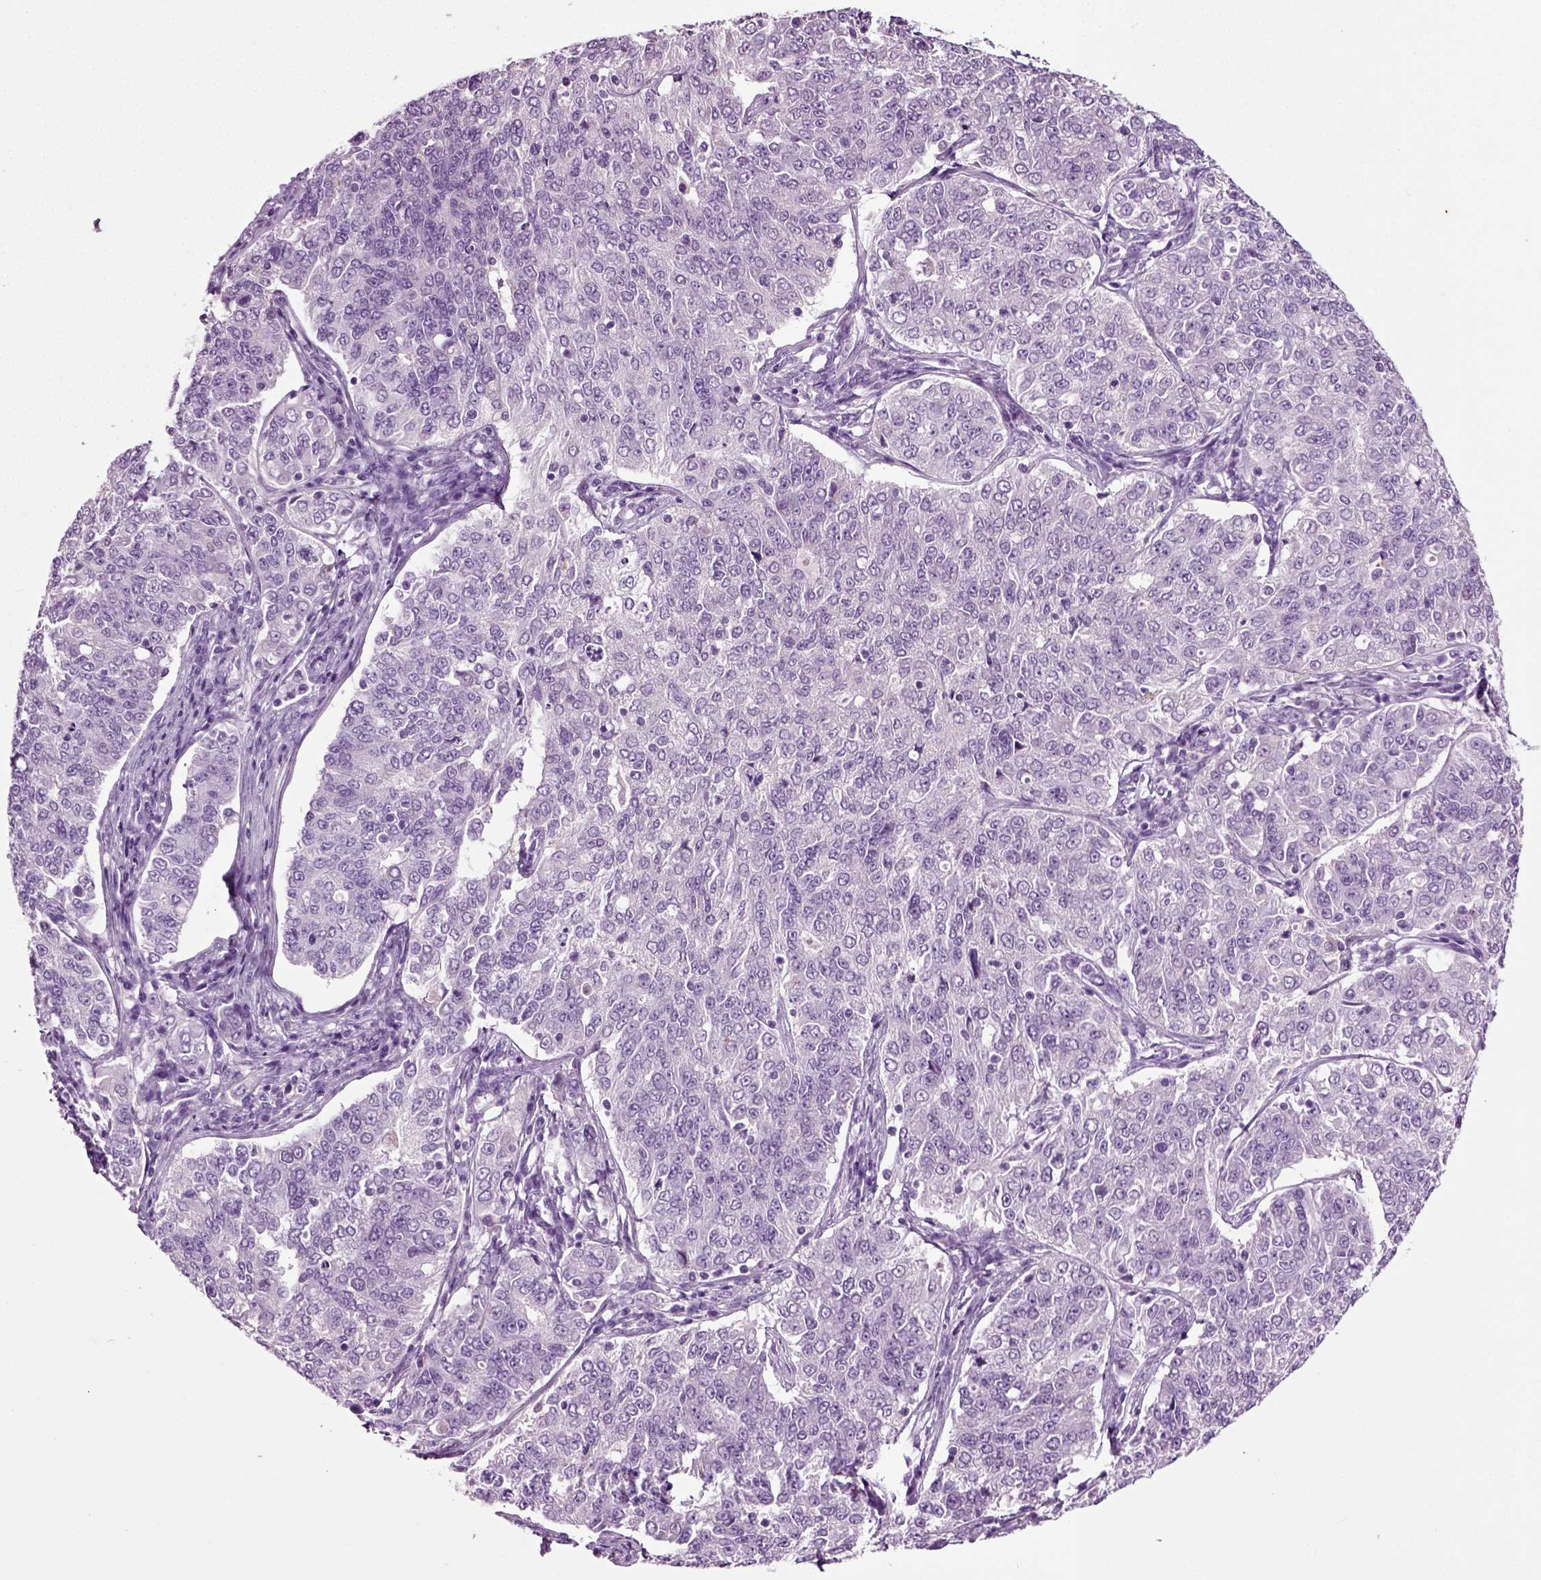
{"staining": {"intensity": "negative", "quantity": "none", "location": "none"}, "tissue": "endometrial cancer", "cell_type": "Tumor cells", "image_type": "cancer", "snomed": [{"axis": "morphology", "description": "Adenocarcinoma, NOS"}, {"axis": "topography", "description": "Endometrium"}], "caption": "Immunohistochemistry (IHC) of human endometrial cancer demonstrates no positivity in tumor cells. (Brightfield microscopy of DAB (3,3'-diaminobenzidine) IHC at high magnification).", "gene": "DNAH10", "patient": {"sex": "female", "age": 43}}